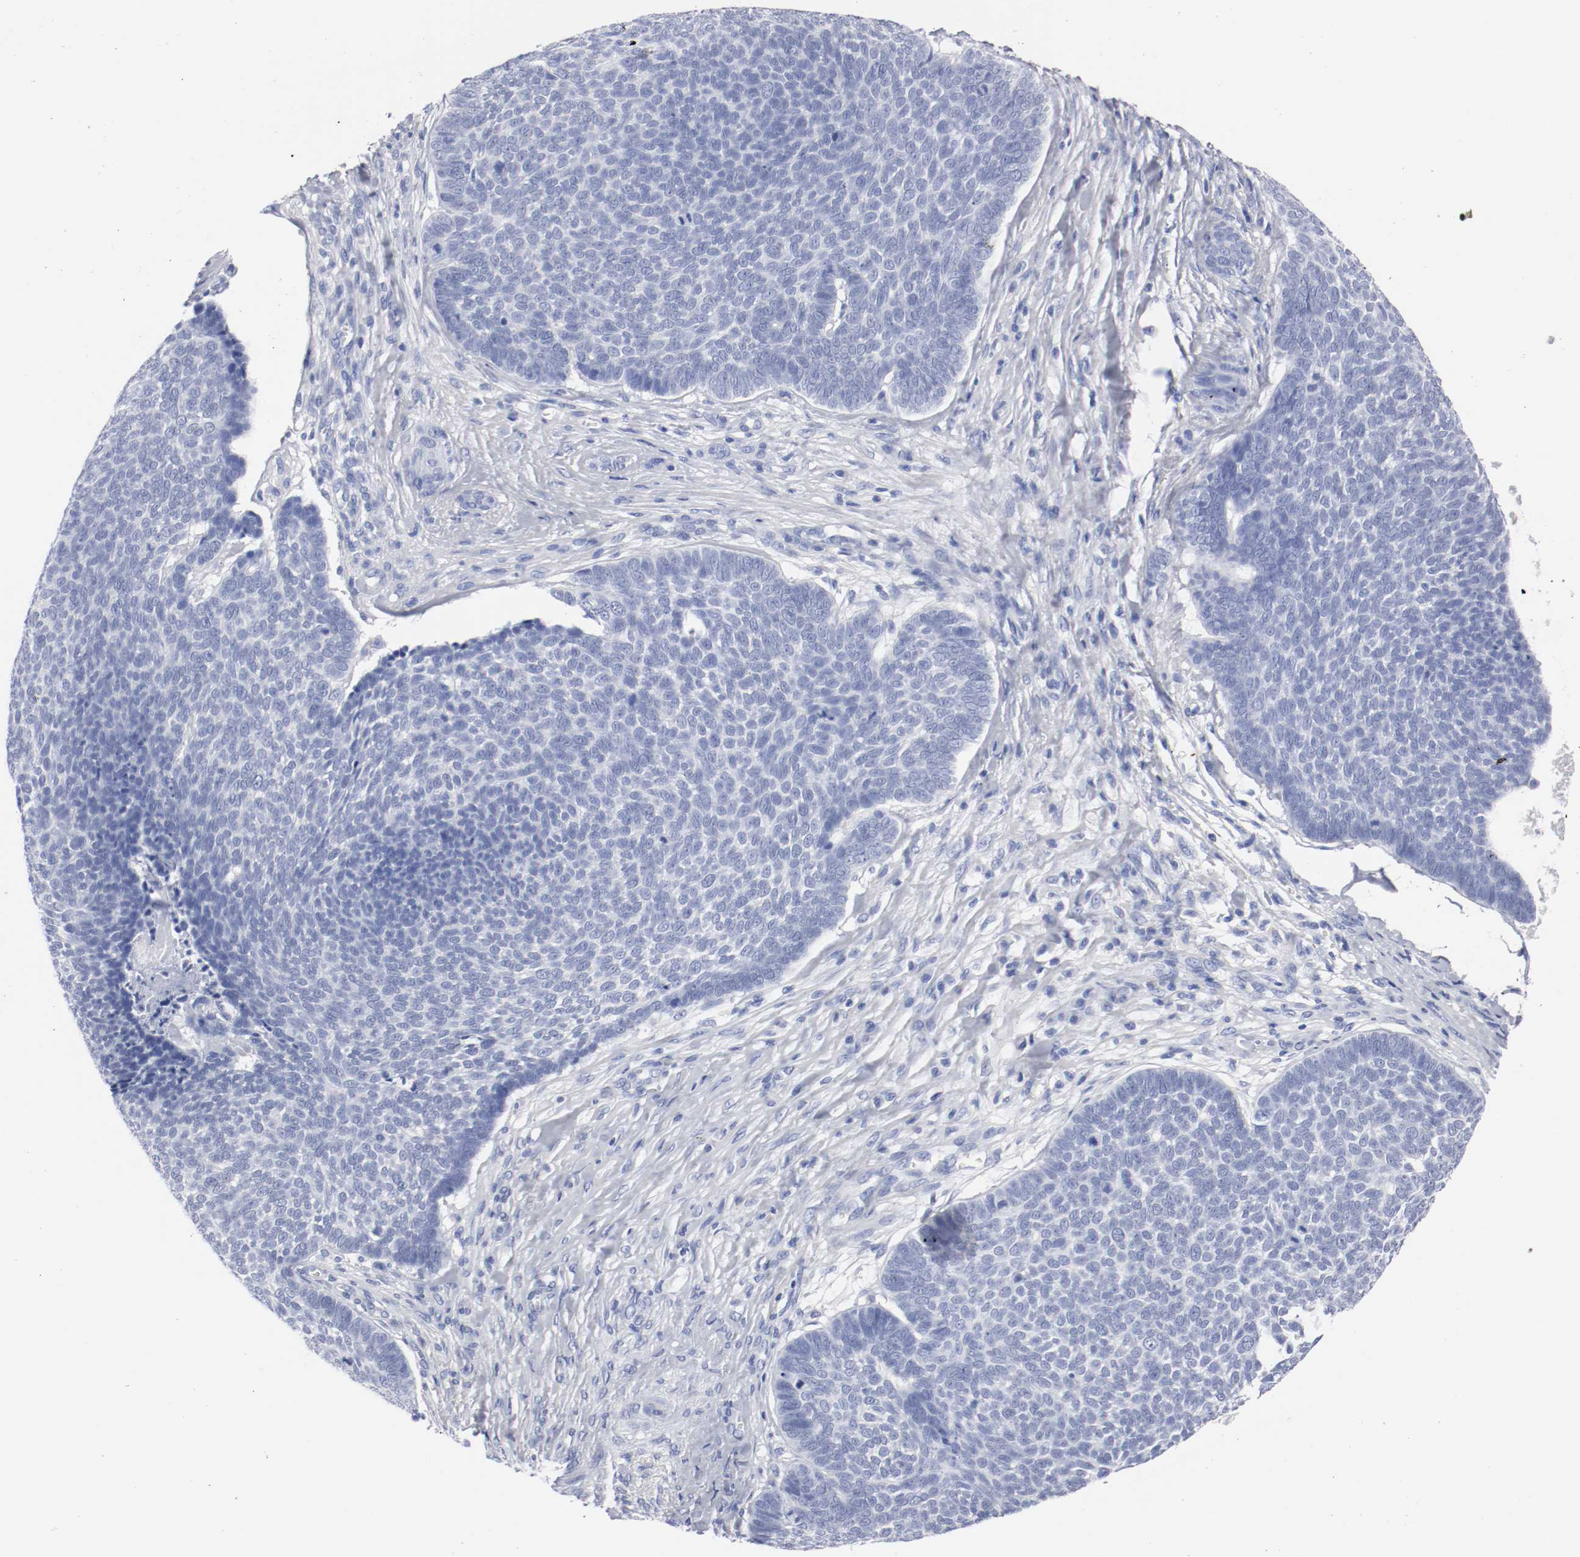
{"staining": {"intensity": "negative", "quantity": "none", "location": "none"}, "tissue": "skin cancer", "cell_type": "Tumor cells", "image_type": "cancer", "snomed": [{"axis": "morphology", "description": "Basal cell carcinoma"}, {"axis": "topography", "description": "Skin"}], "caption": "Immunohistochemistry micrograph of skin basal cell carcinoma stained for a protein (brown), which displays no staining in tumor cells.", "gene": "GAD1", "patient": {"sex": "male", "age": 84}}